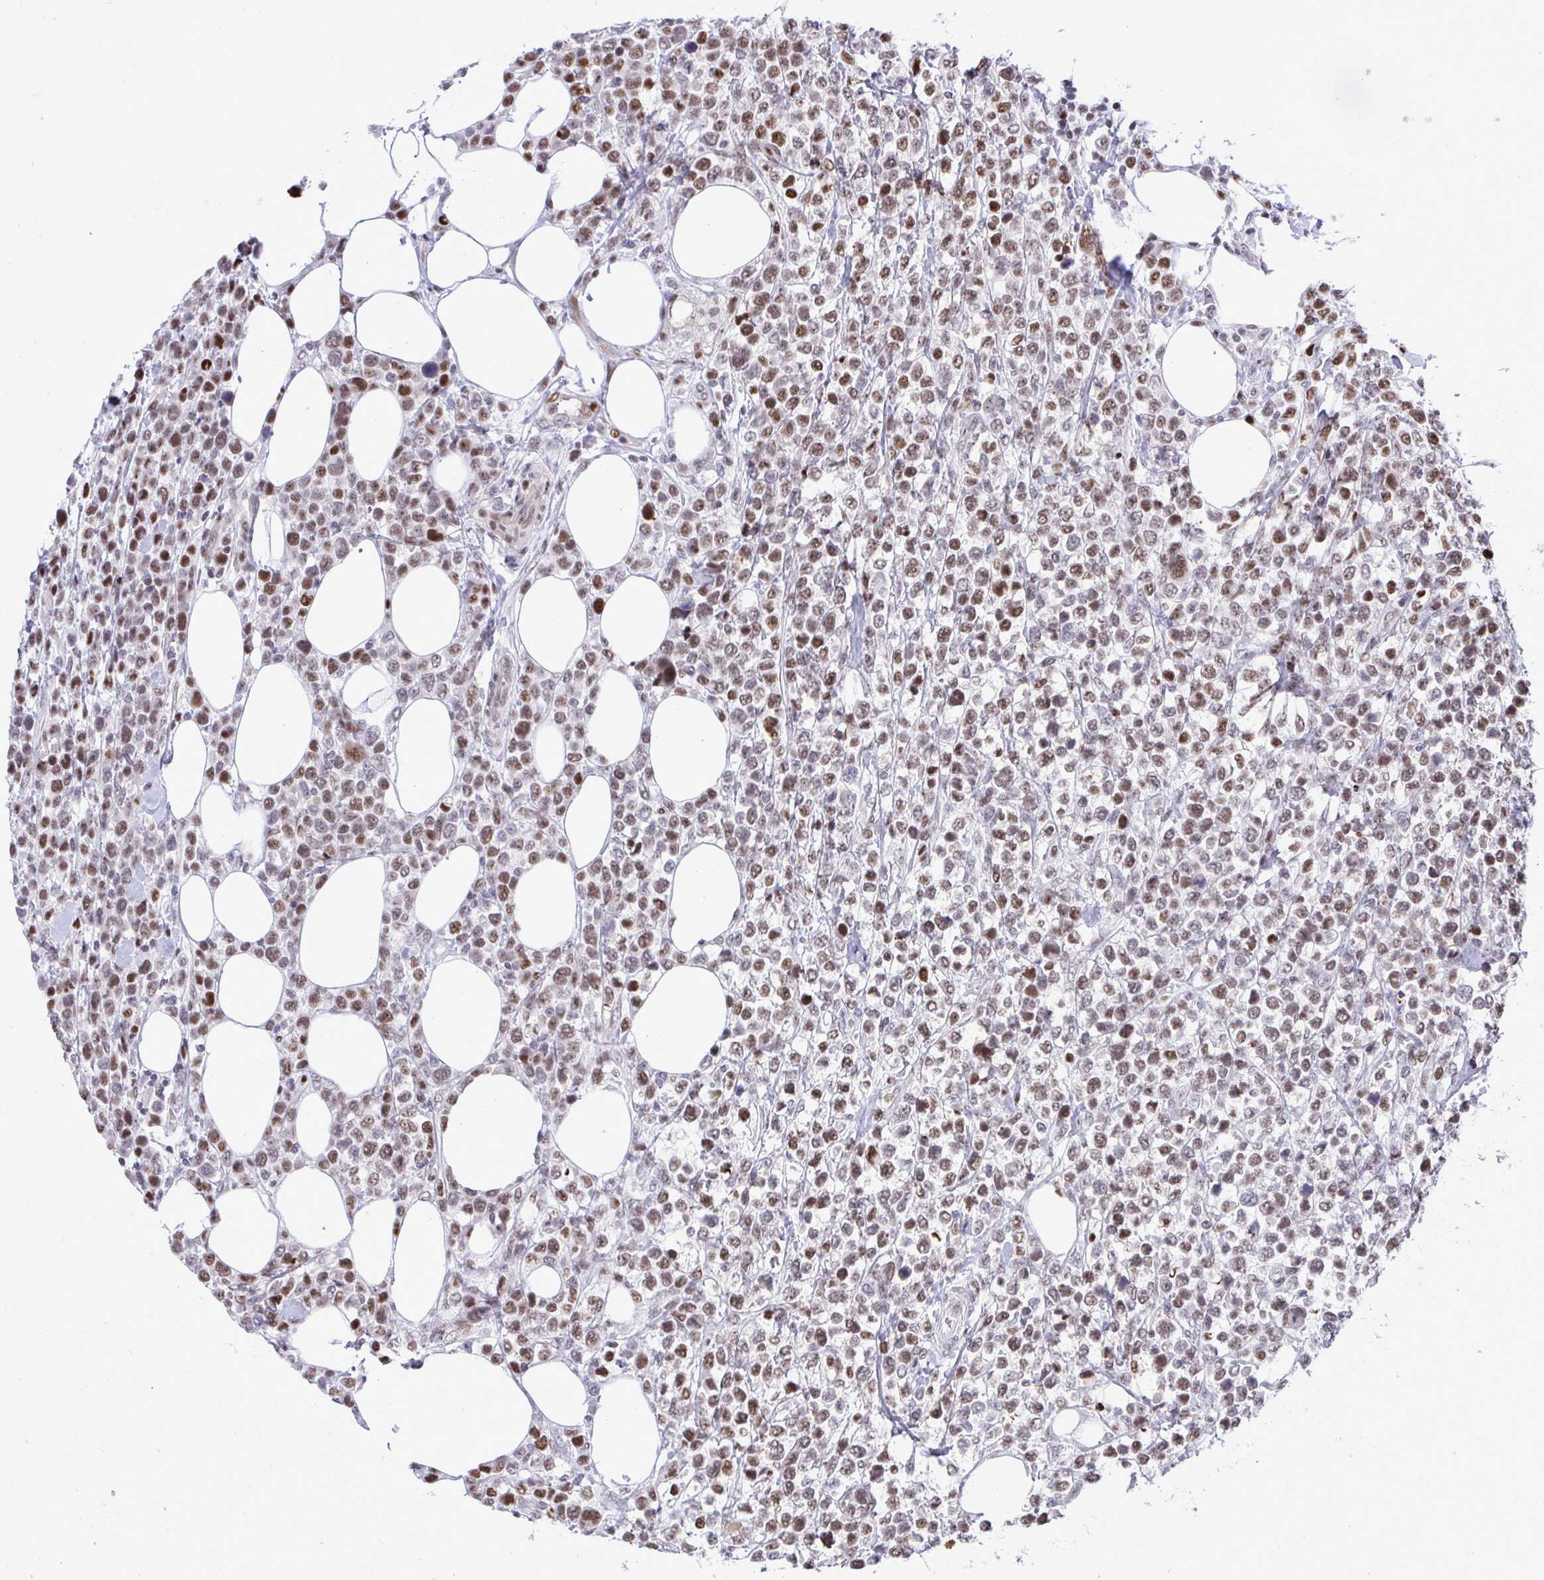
{"staining": {"intensity": "moderate", "quantity": ">75%", "location": "nuclear"}, "tissue": "lymphoma", "cell_type": "Tumor cells", "image_type": "cancer", "snomed": [{"axis": "morphology", "description": "Malignant lymphoma, non-Hodgkin's type, High grade"}, {"axis": "topography", "description": "Soft tissue"}], "caption": "Moderate nuclear staining for a protein is present in approximately >75% of tumor cells of high-grade malignant lymphoma, non-Hodgkin's type using IHC.", "gene": "C14orf39", "patient": {"sex": "female", "age": 56}}